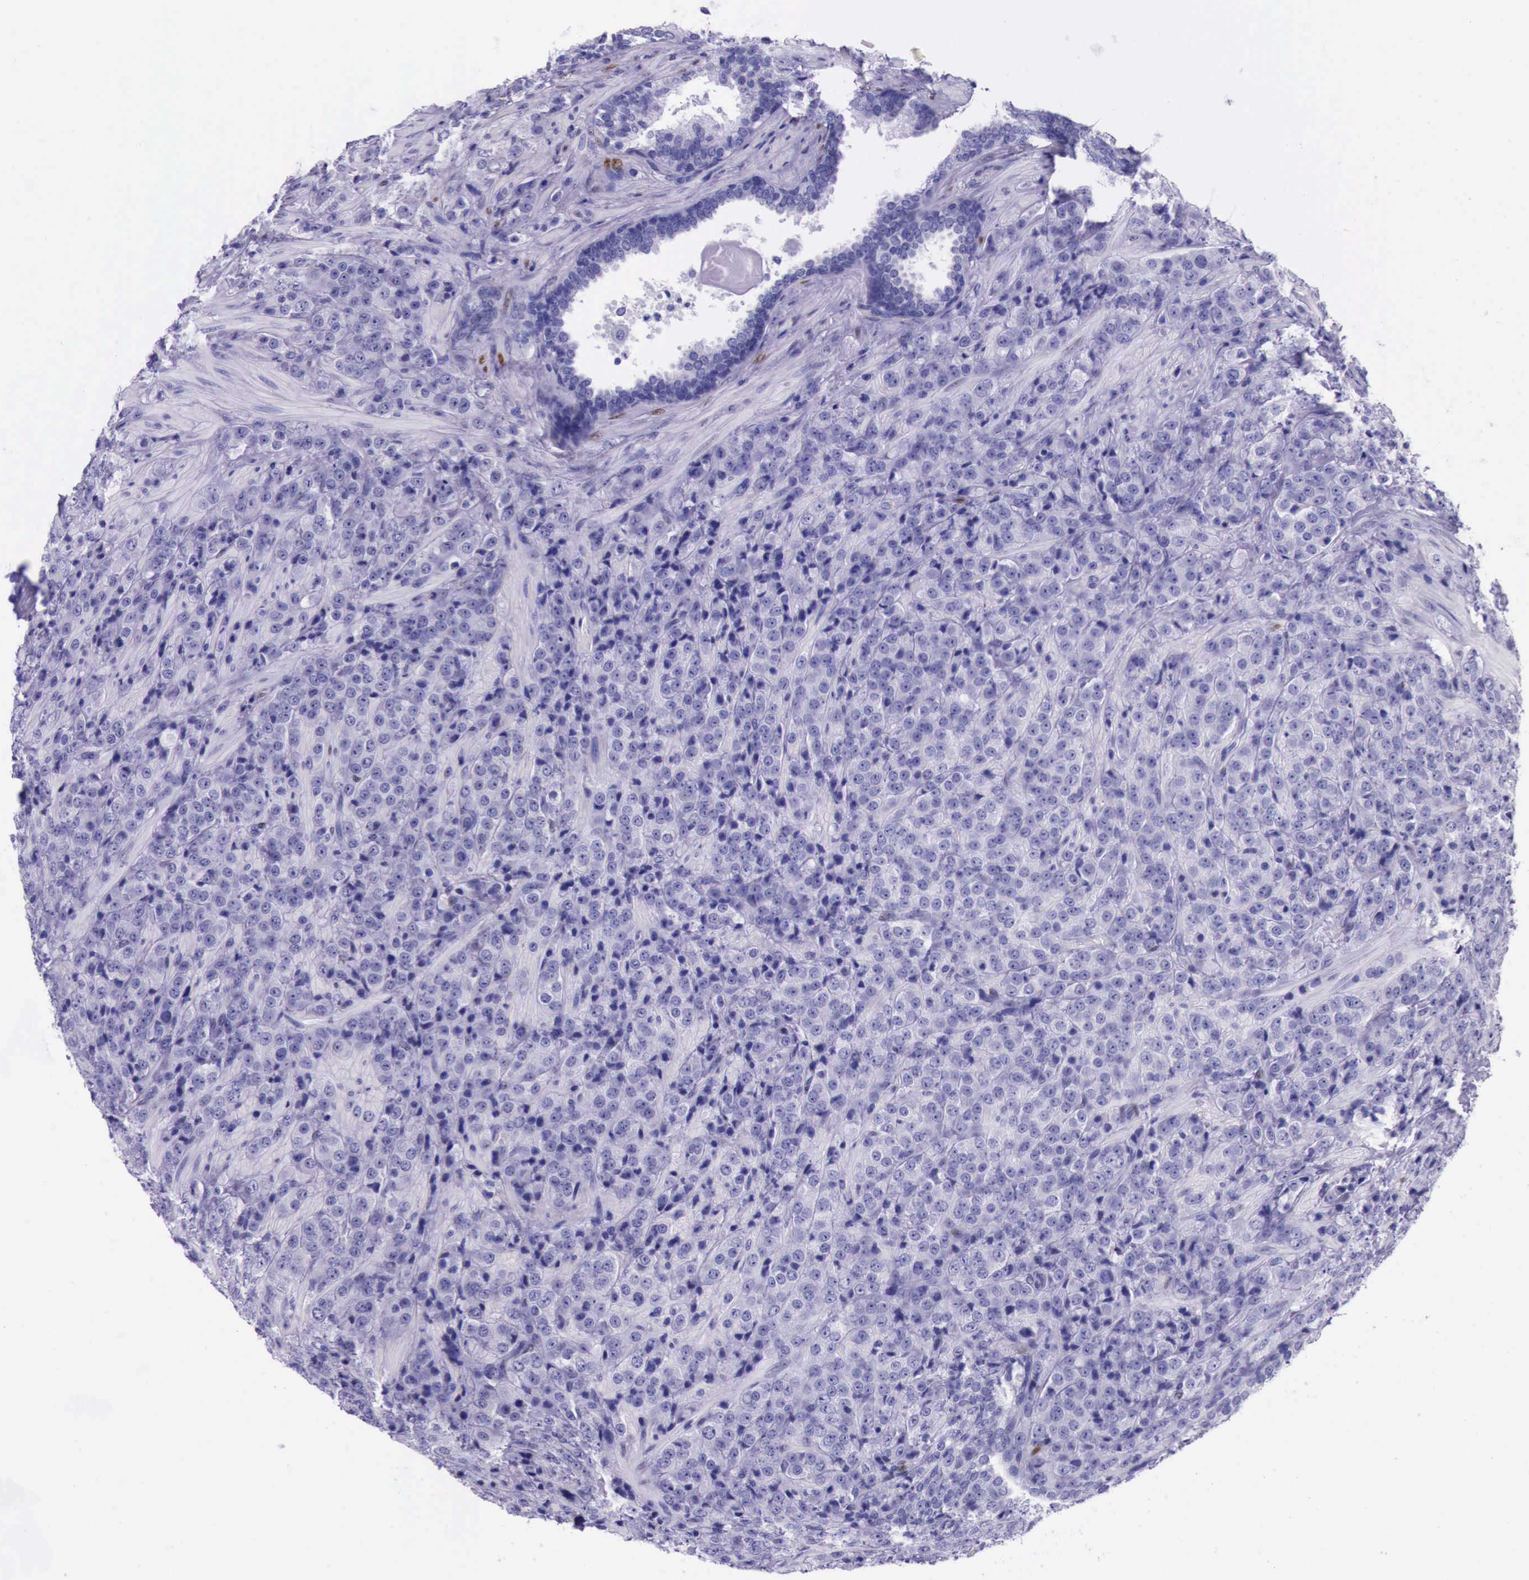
{"staining": {"intensity": "moderate", "quantity": "<25%", "location": "nuclear"}, "tissue": "prostate cancer", "cell_type": "Tumor cells", "image_type": "cancer", "snomed": [{"axis": "morphology", "description": "Adenocarcinoma, Medium grade"}, {"axis": "topography", "description": "Prostate"}], "caption": "The micrograph reveals immunohistochemical staining of prostate adenocarcinoma (medium-grade). There is moderate nuclear staining is appreciated in about <25% of tumor cells. Using DAB (3,3'-diaminobenzidine) (brown) and hematoxylin (blue) stains, captured at high magnification using brightfield microscopy.", "gene": "ESR1", "patient": {"sex": "male", "age": 70}}